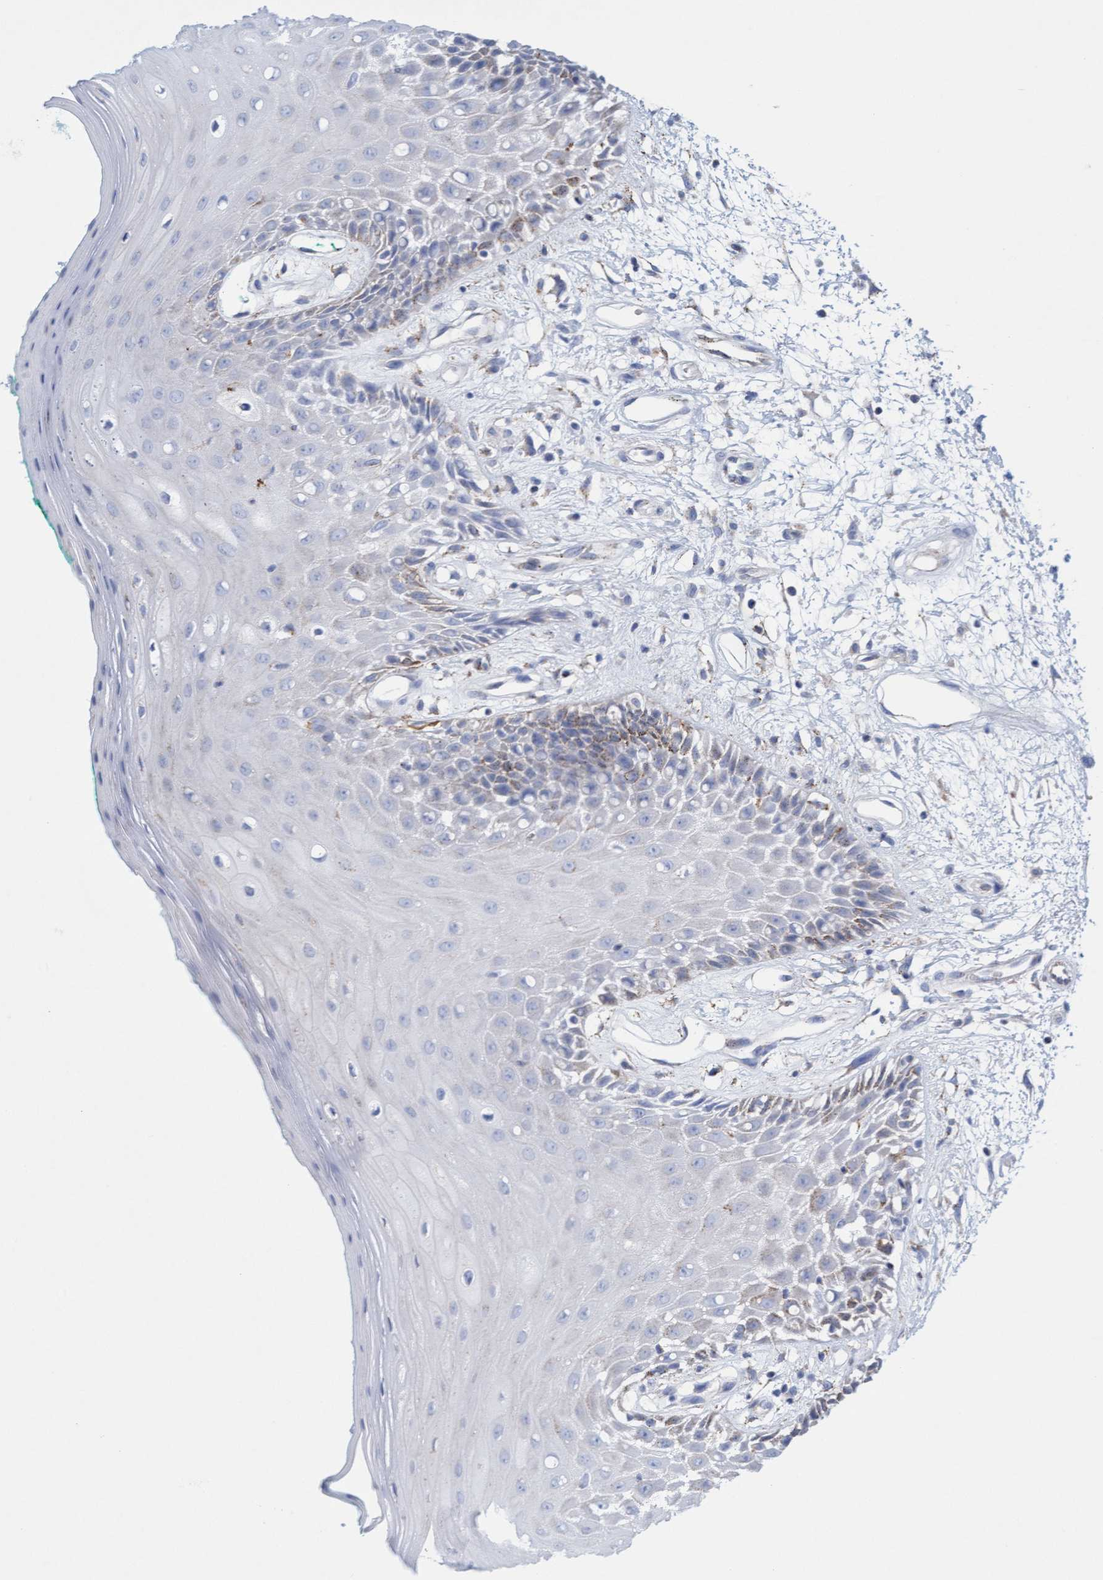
{"staining": {"intensity": "weak", "quantity": "<25%", "location": "cytoplasmic/membranous"}, "tissue": "oral mucosa", "cell_type": "Squamous epithelial cells", "image_type": "normal", "snomed": [{"axis": "morphology", "description": "Normal tissue, NOS"}, {"axis": "morphology", "description": "Squamous cell carcinoma, NOS"}, {"axis": "topography", "description": "Skeletal muscle"}, {"axis": "topography", "description": "Oral tissue"}, {"axis": "topography", "description": "Head-Neck"}], "caption": "Micrograph shows no protein staining in squamous epithelial cells of benign oral mucosa. (Stains: DAB (3,3'-diaminobenzidine) immunohistochemistry (IHC) with hematoxylin counter stain, Microscopy: brightfield microscopy at high magnification).", "gene": "SGSH", "patient": {"sex": "female", "age": 84}}